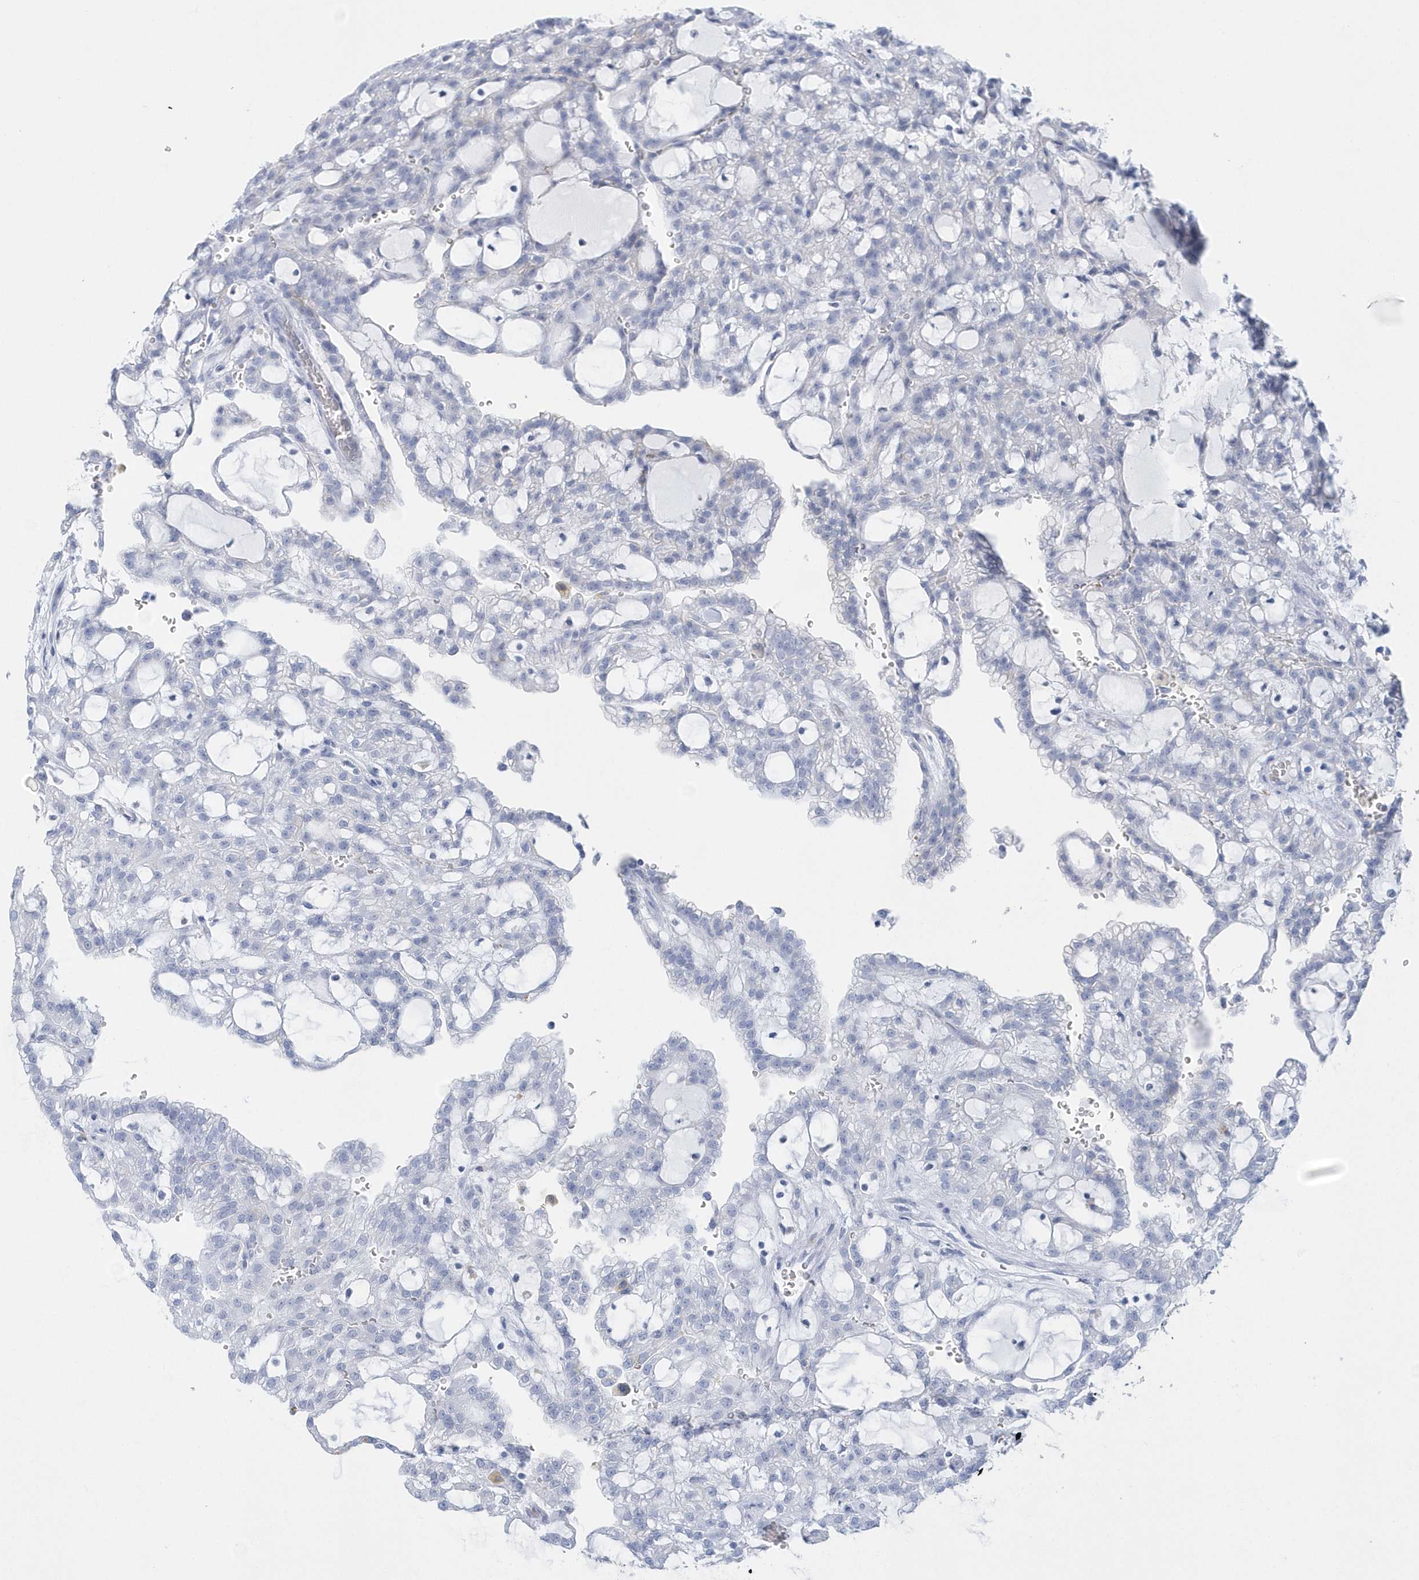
{"staining": {"intensity": "negative", "quantity": "none", "location": "none"}, "tissue": "renal cancer", "cell_type": "Tumor cells", "image_type": "cancer", "snomed": [{"axis": "morphology", "description": "Adenocarcinoma, NOS"}, {"axis": "topography", "description": "Kidney"}], "caption": "There is no significant staining in tumor cells of renal cancer (adenocarcinoma). (DAB immunohistochemistry visualized using brightfield microscopy, high magnification).", "gene": "PTPRO", "patient": {"sex": "male", "age": 63}}